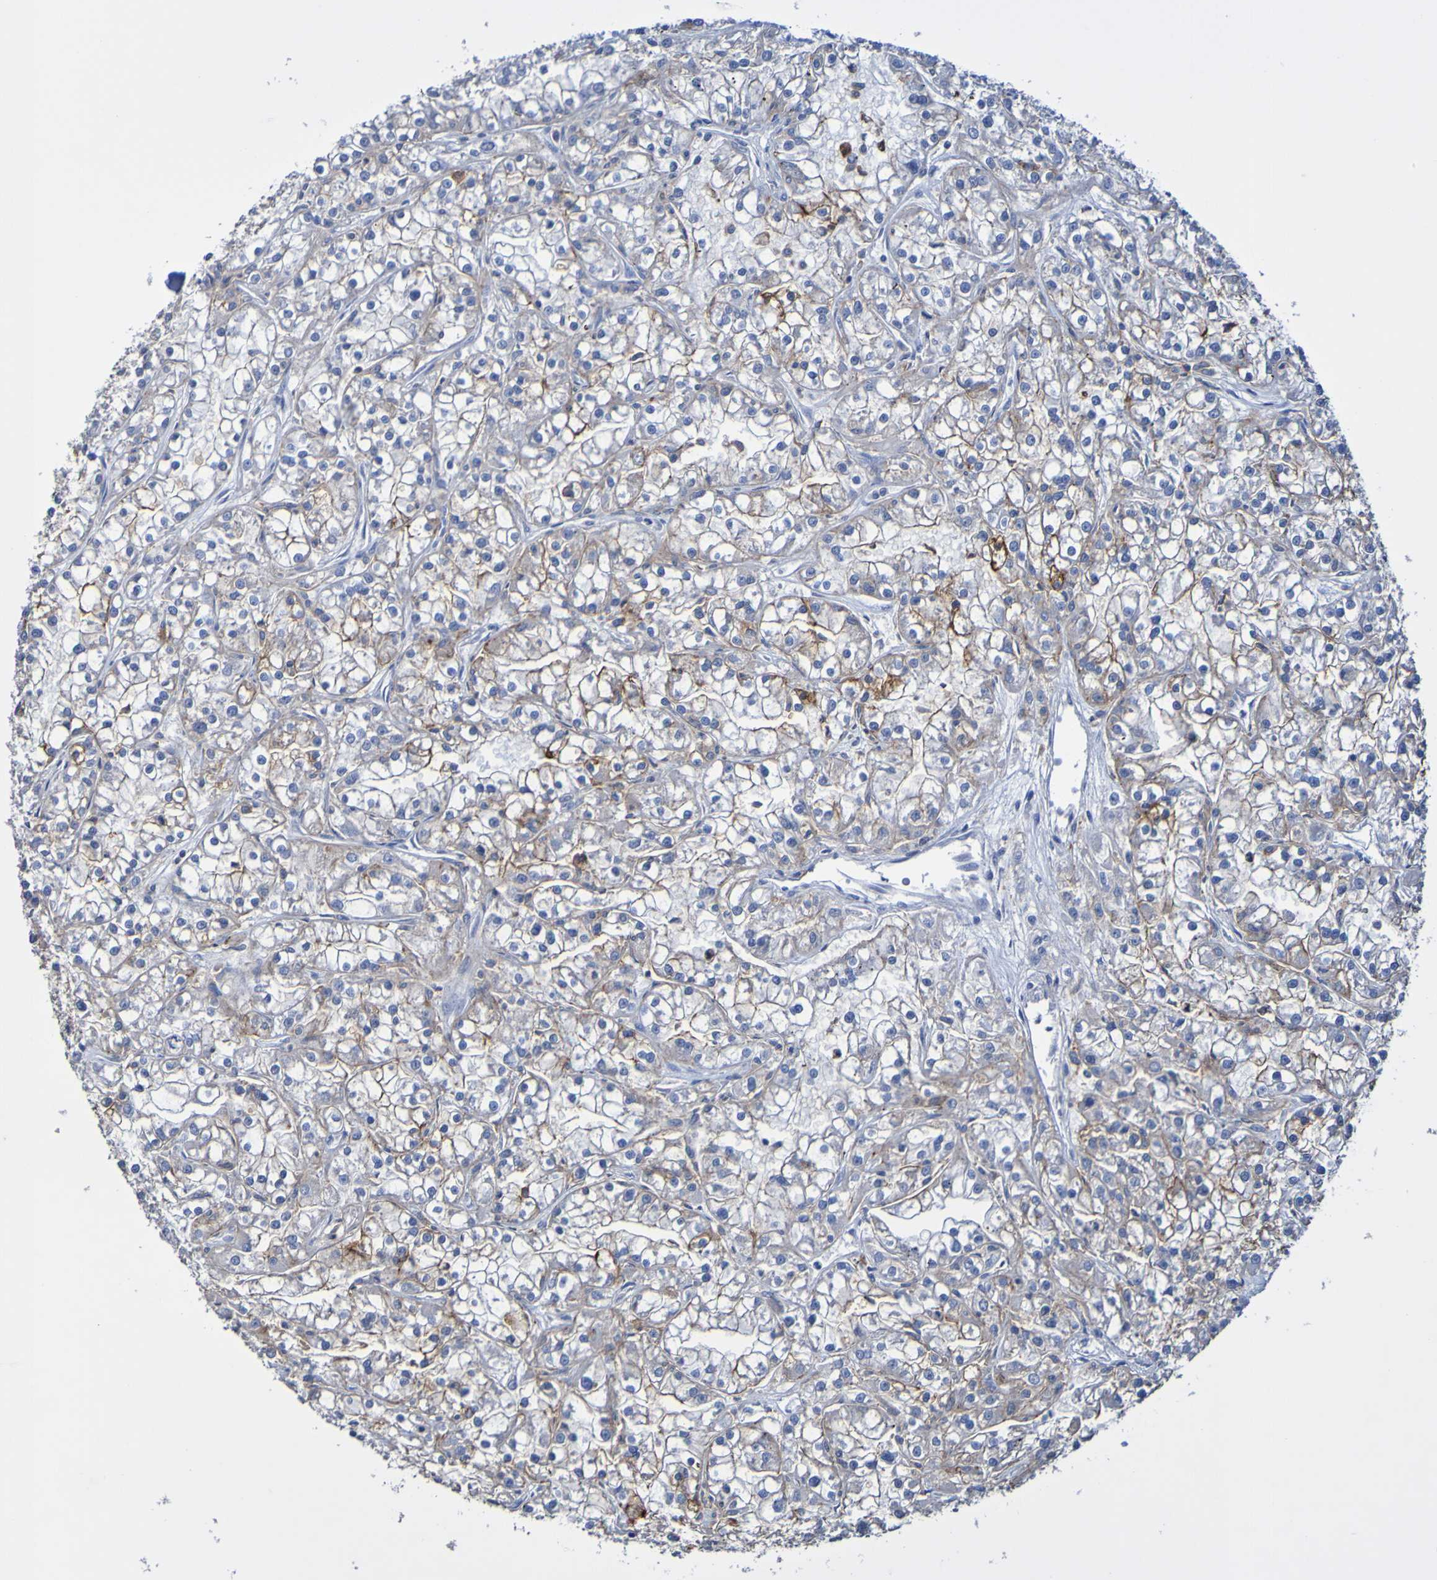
{"staining": {"intensity": "moderate", "quantity": "25%-75%", "location": "cytoplasmic/membranous"}, "tissue": "renal cancer", "cell_type": "Tumor cells", "image_type": "cancer", "snomed": [{"axis": "morphology", "description": "Adenocarcinoma, NOS"}, {"axis": "topography", "description": "Kidney"}], "caption": "A photomicrograph showing moderate cytoplasmic/membranous positivity in approximately 25%-75% of tumor cells in renal adenocarcinoma, as visualized by brown immunohistochemical staining.", "gene": "SLC3A2", "patient": {"sex": "female", "age": 52}}